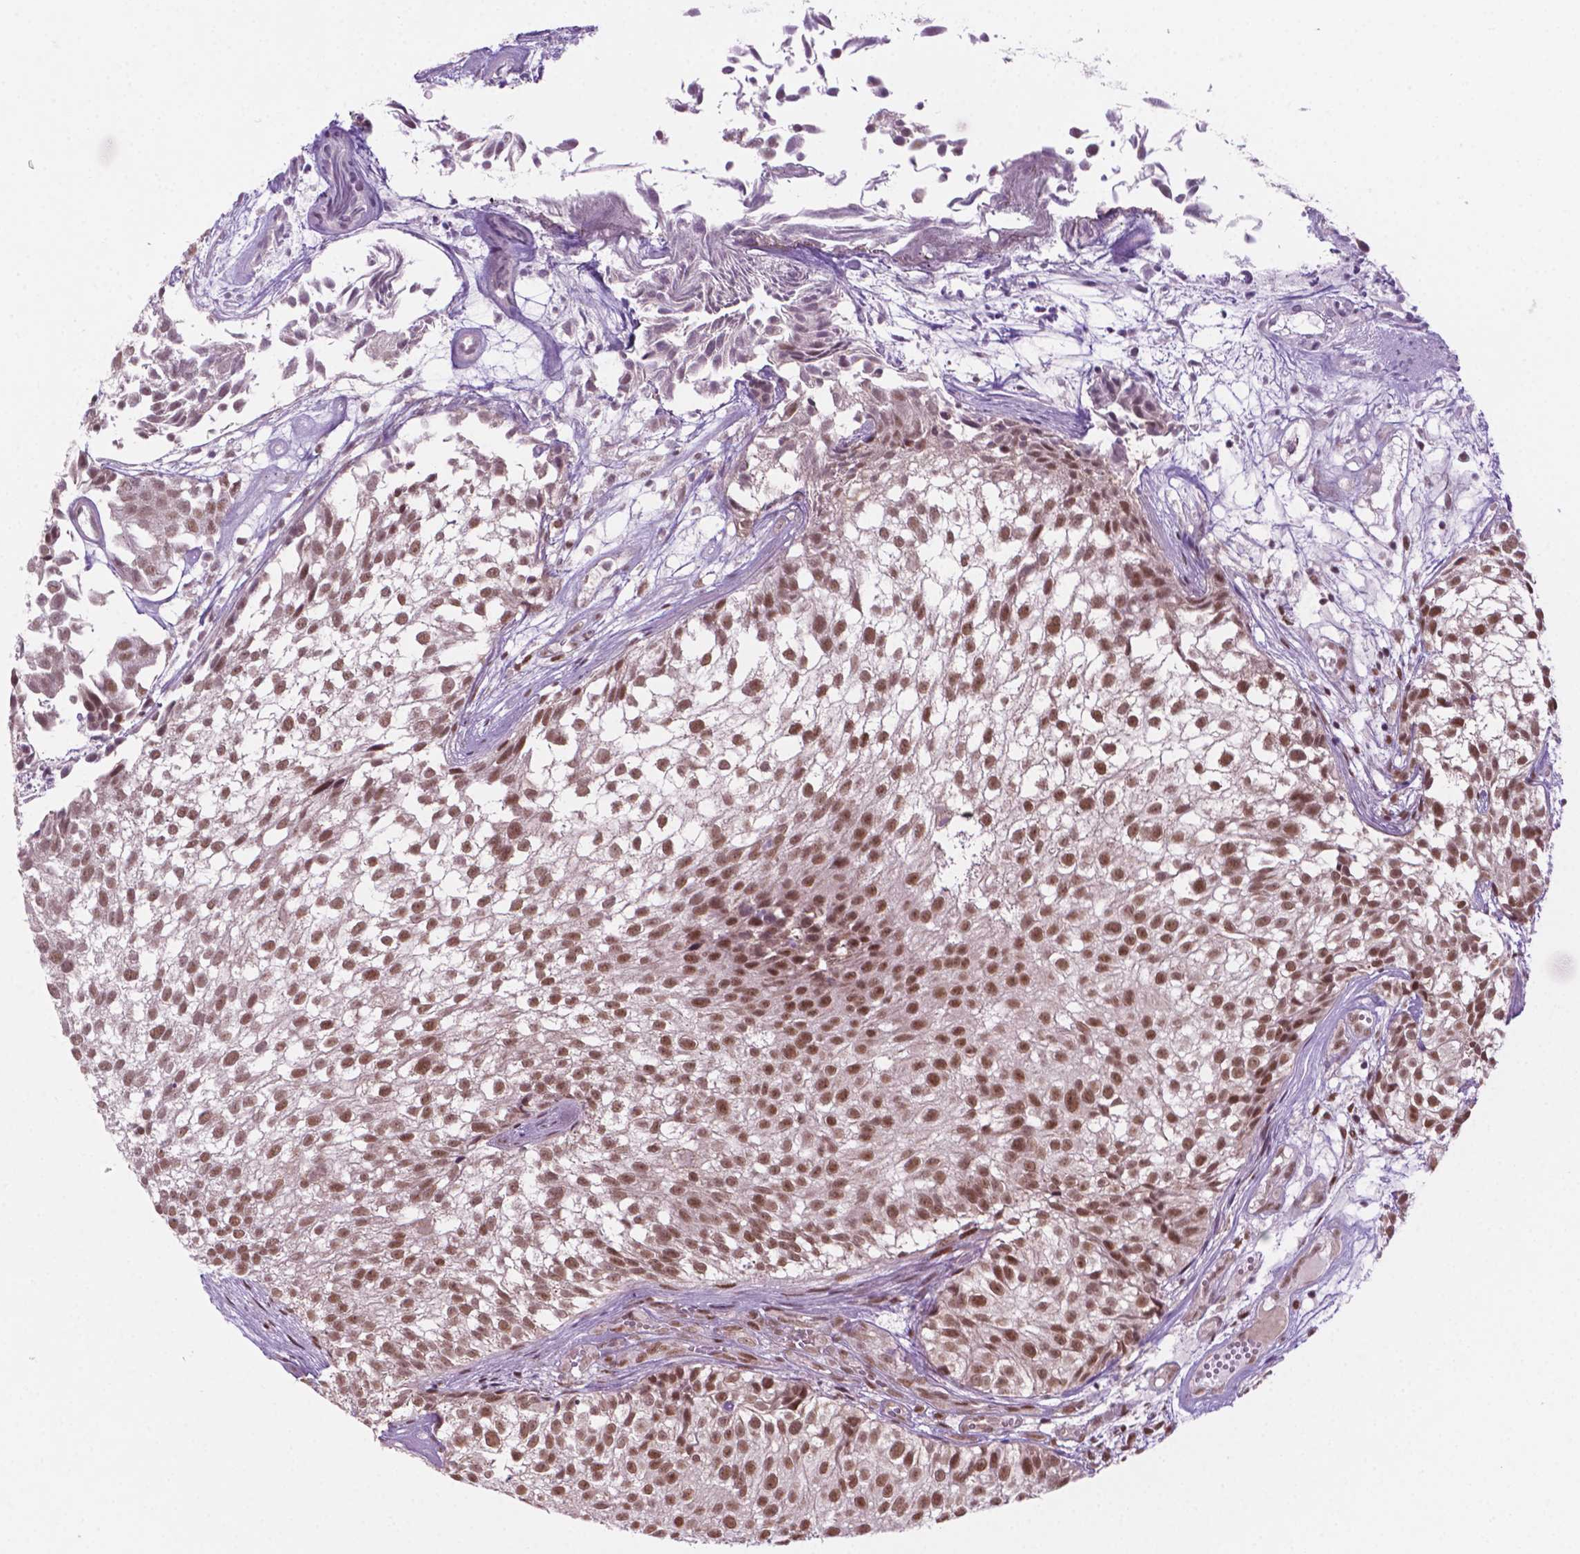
{"staining": {"intensity": "moderate", "quantity": ">75%", "location": "nuclear"}, "tissue": "urothelial cancer", "cell_type": "Tumor cells", "image_type": "cancer", "snomed": [{"axis": "morphology", "description": "Urothelial carcinoma, Low grade"}, {"axis": "topography", "description": "Urinary bladder"}], "caption": "Immunohistochemistry (IHC) (DAB) staining of urothelial cancer exhibits moderate nuclear protein expression in approximately >75% of tumor cells.", "gene": "PHAX", "patient": {"sex": "male", "age": 70}}